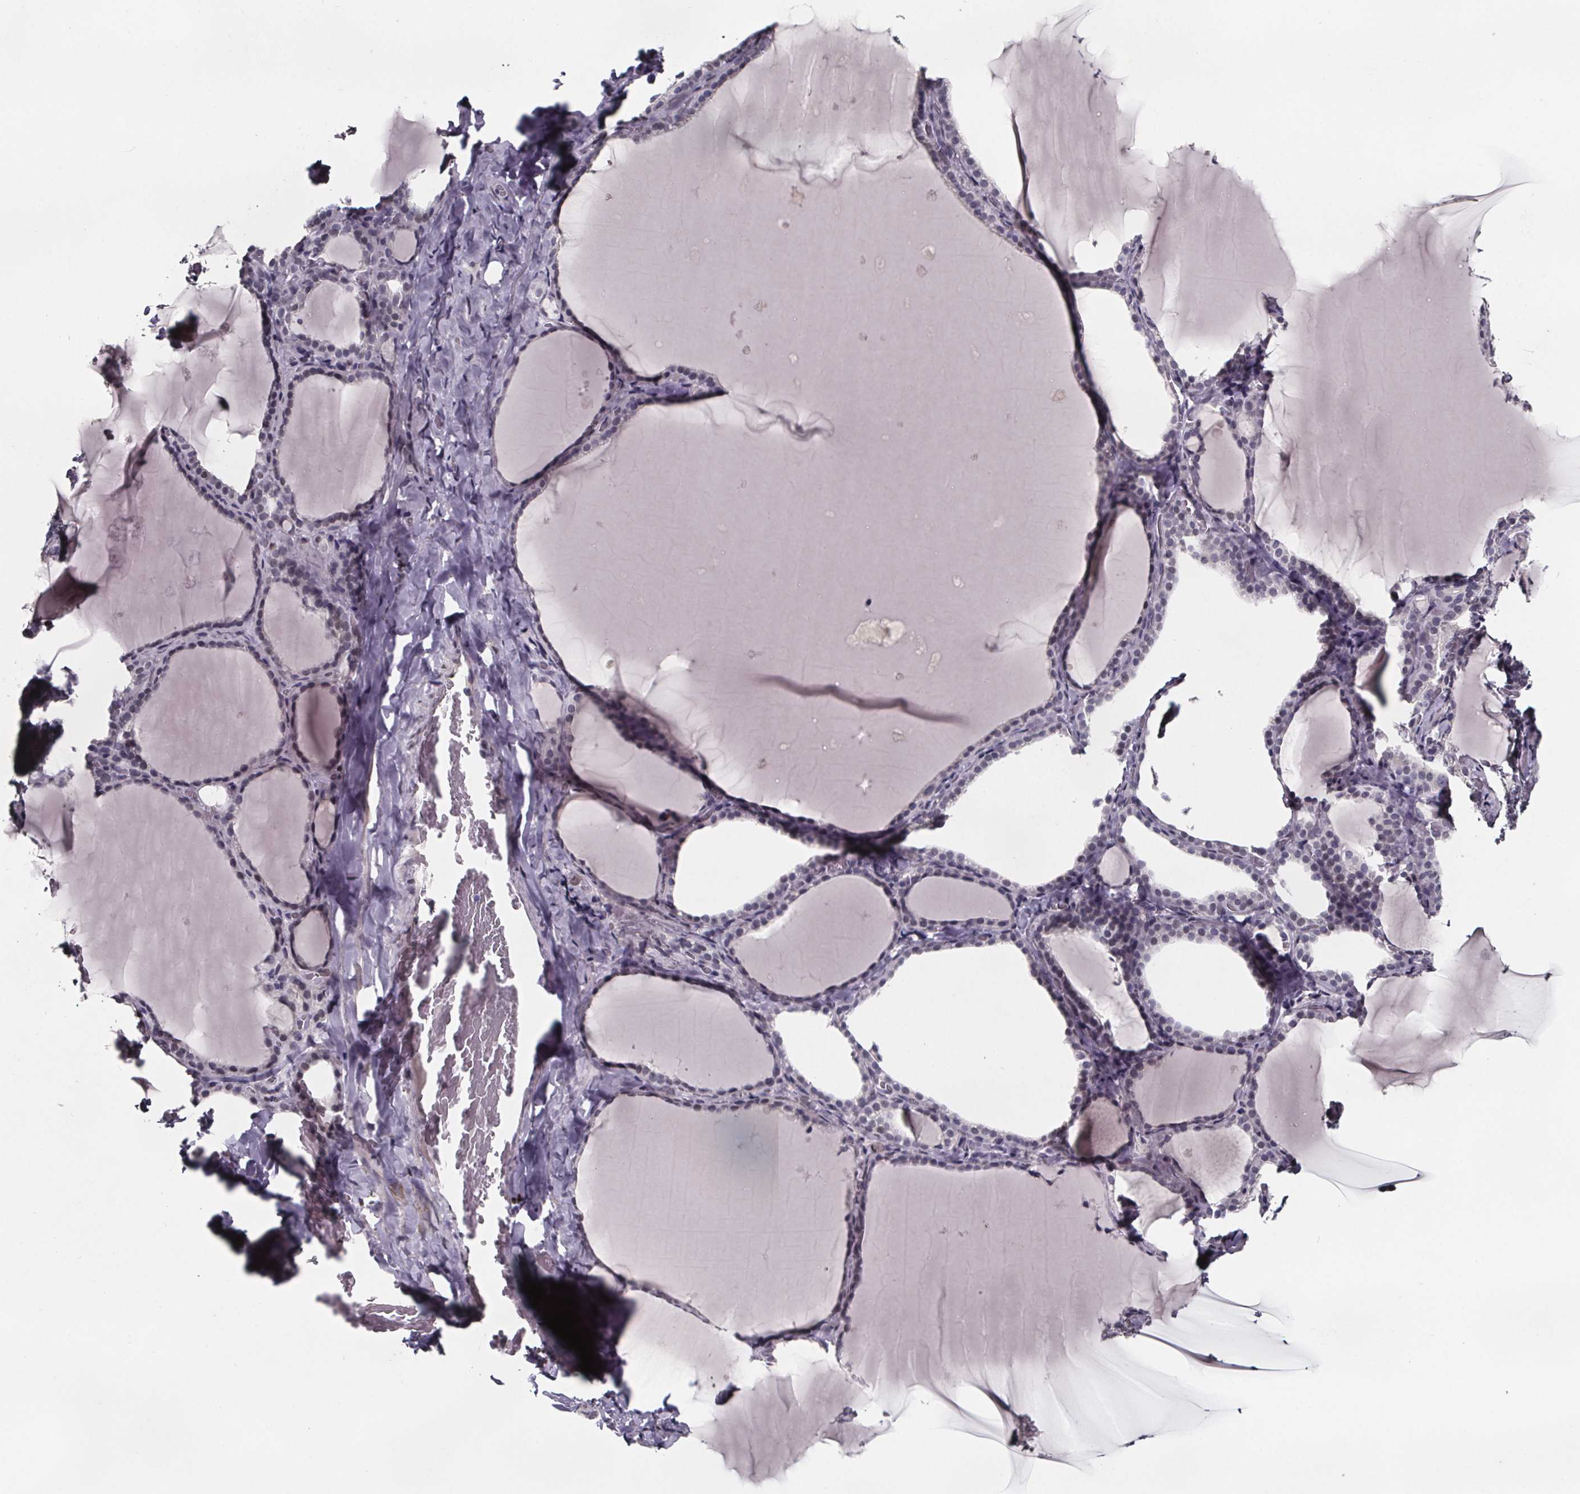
{"staining": {"intensity": "negative", "quantity": "none", "location": "none"}, "tissue": "thyroid gland", "cell_type": "Glandular cells", "image_type": "normal", "snomed": [{"axis": "morphology", "description": "Normal tissue, NOS"}, {"axis": "topography", "description": "Thyroid gland"}], "caption": "Immunohistochemical staining of benign human thyroid gland reveals no significant expression in glandular cells. (Stains: DAB immunohistochemistry with hematoxylin counter stain, Microscopy: brightfield microscopy at high magnification).", "gene": "AR", "patient": {"sex": "female", "age": 22}}